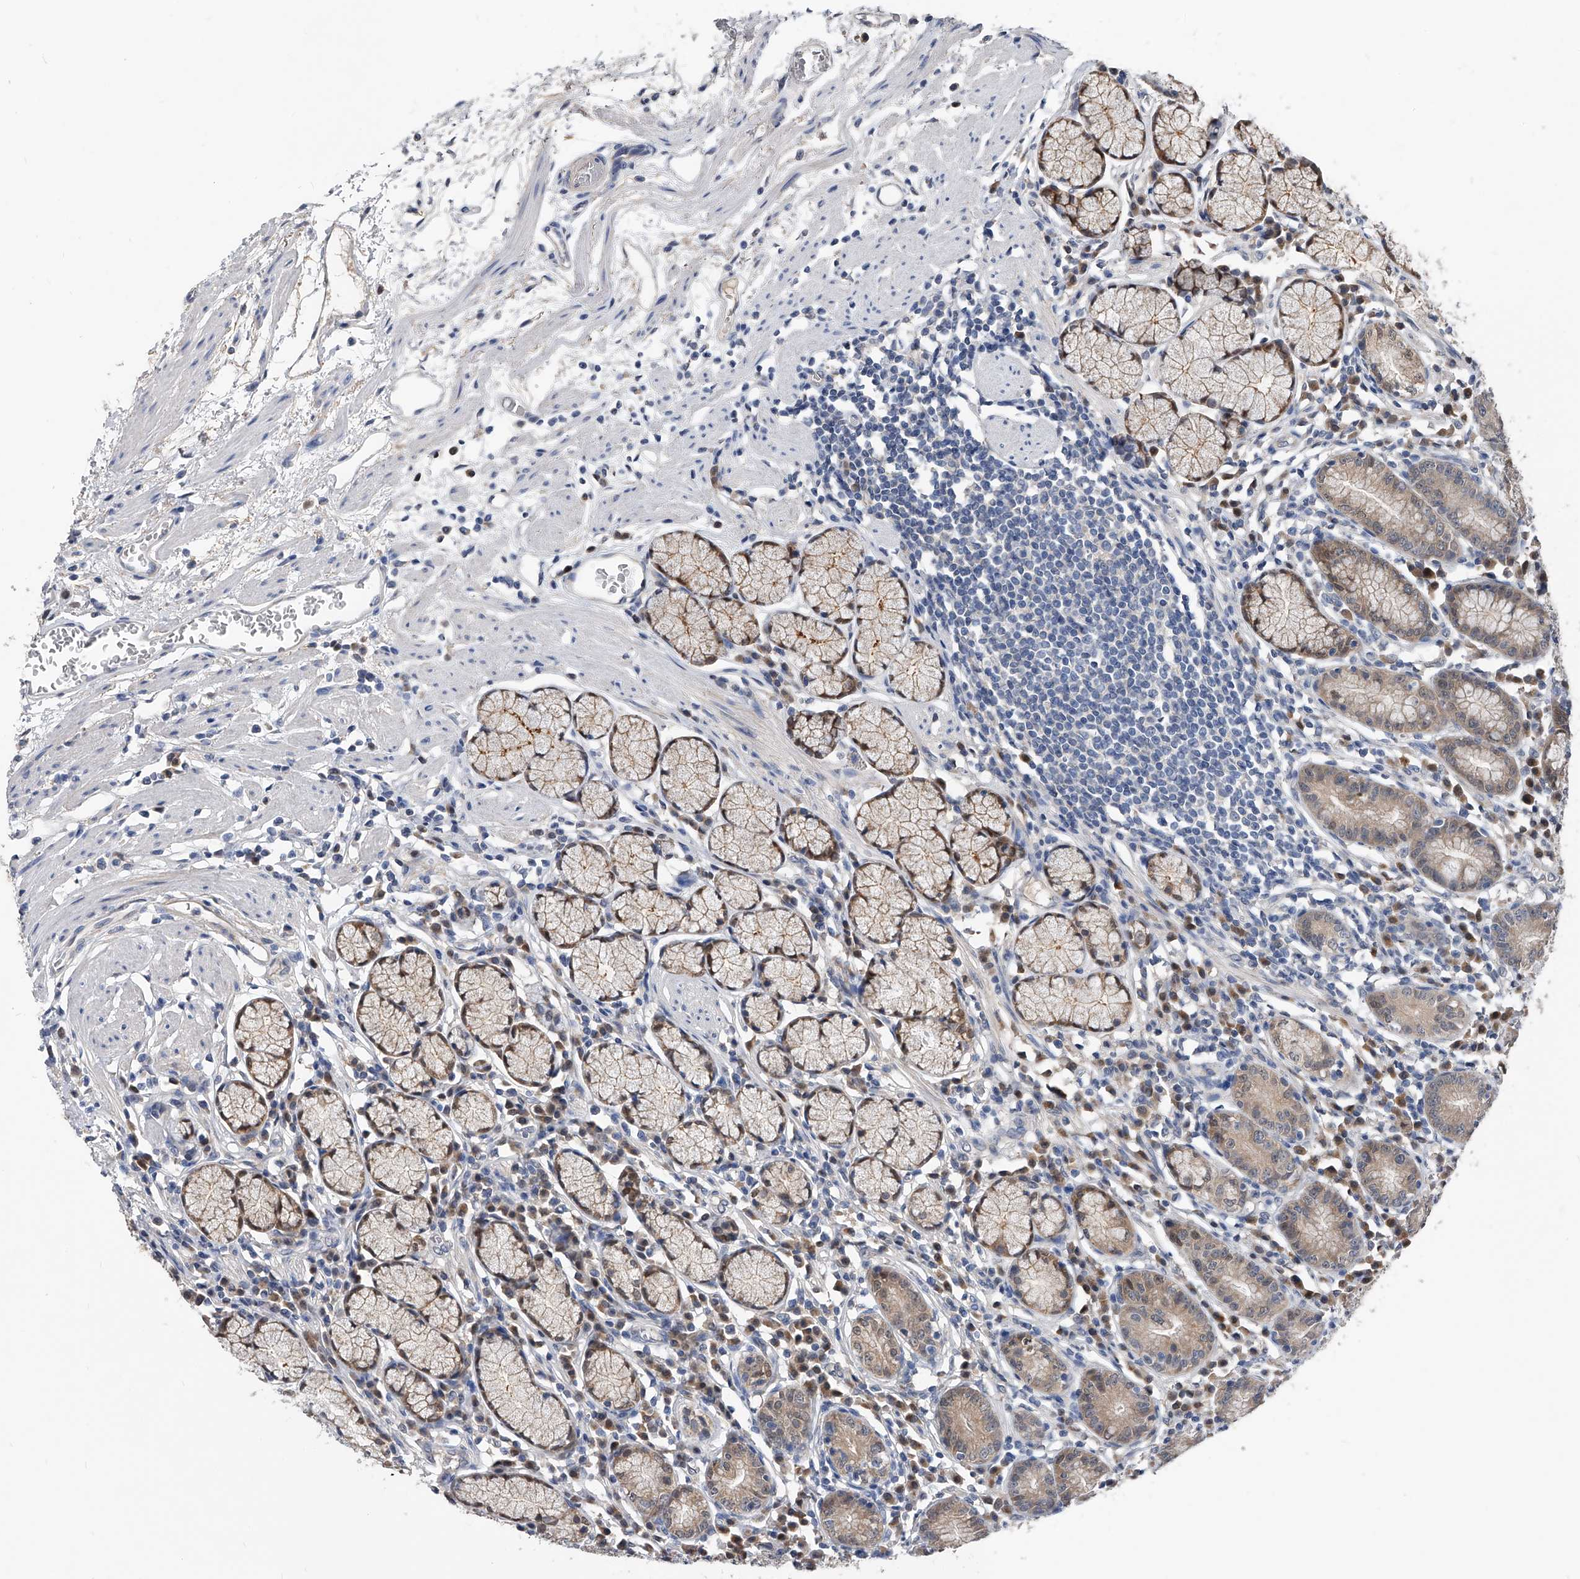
{"staining": {"intensity": "moderate", "quantity": ">75%", "location": "cytoplasmic/membranous,nuclear"}, "tissue": "stomach", "cell_type": "Glandular cells", "image_type": "normal", "snomed": [{"axis": "morphology", "description": "Normal tissue, NOS"}, {"axis": "topography", "description": "Stomach"}], "caption": "Protein expression analysis of benign stomach displays moderate cytoplasmic/membranous,nuclear staining in approximately >75% of glandular cells.", "gene": "PGM3", "patient": {"sex": "male", "age": 55}}